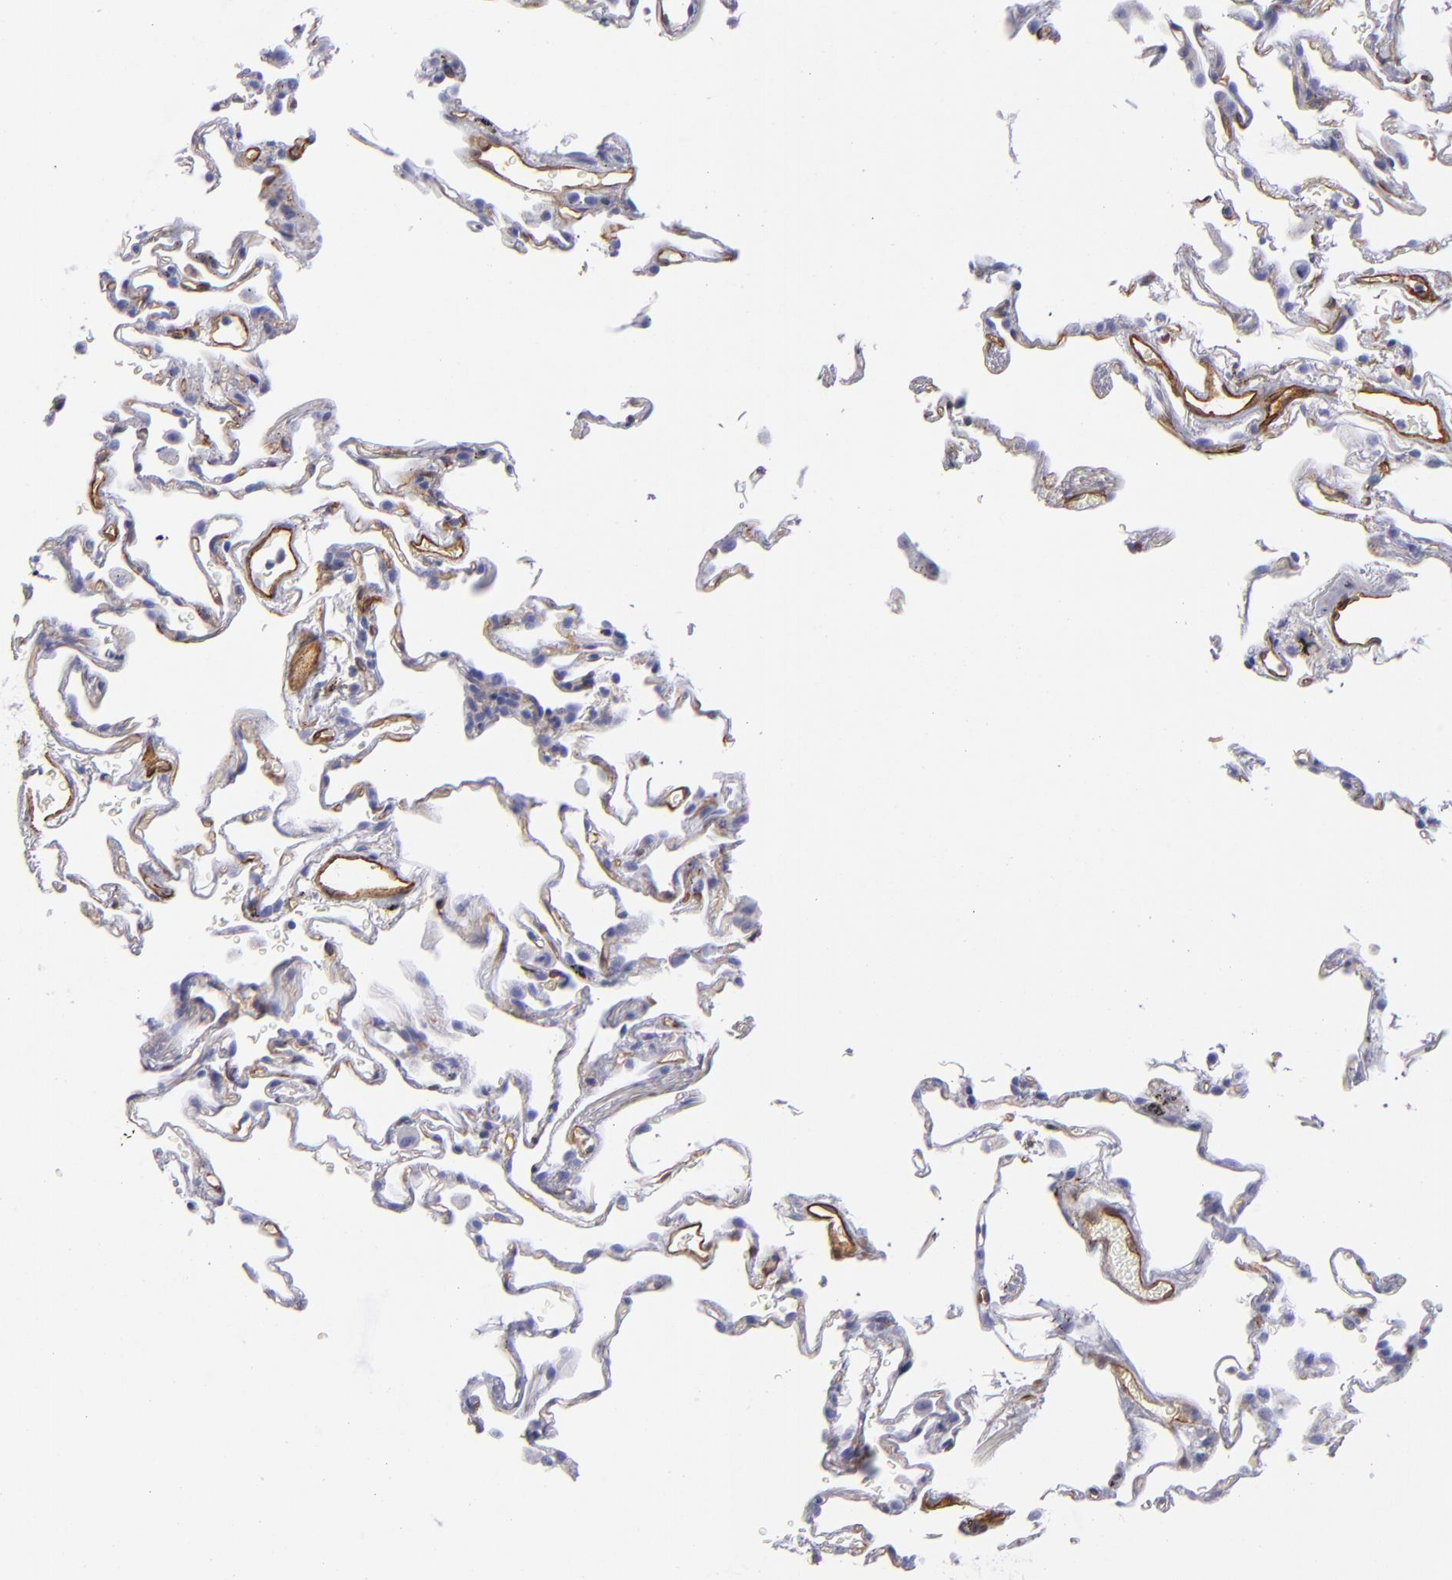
{"staining": {"intensity": "negative", "quantity": "none", "location": "none"}, "tissue": "lung", "cell_type": "Alveolar cells", "image_type": "normal", "snomed": [{"axis": "morphology", "description": "Normal tissue, NOS"}, {"axis": "morphology", "description": "Inflammation, NOS"}, {"axis": "topography", "description": "Lung"}], "caption": "Human lung stained for a protein using immunohistochemistry (IHC) shows no staining in alveolar cells.", "gene": "ENTPD1", "patient": {"sex": "male", "age": 69}}